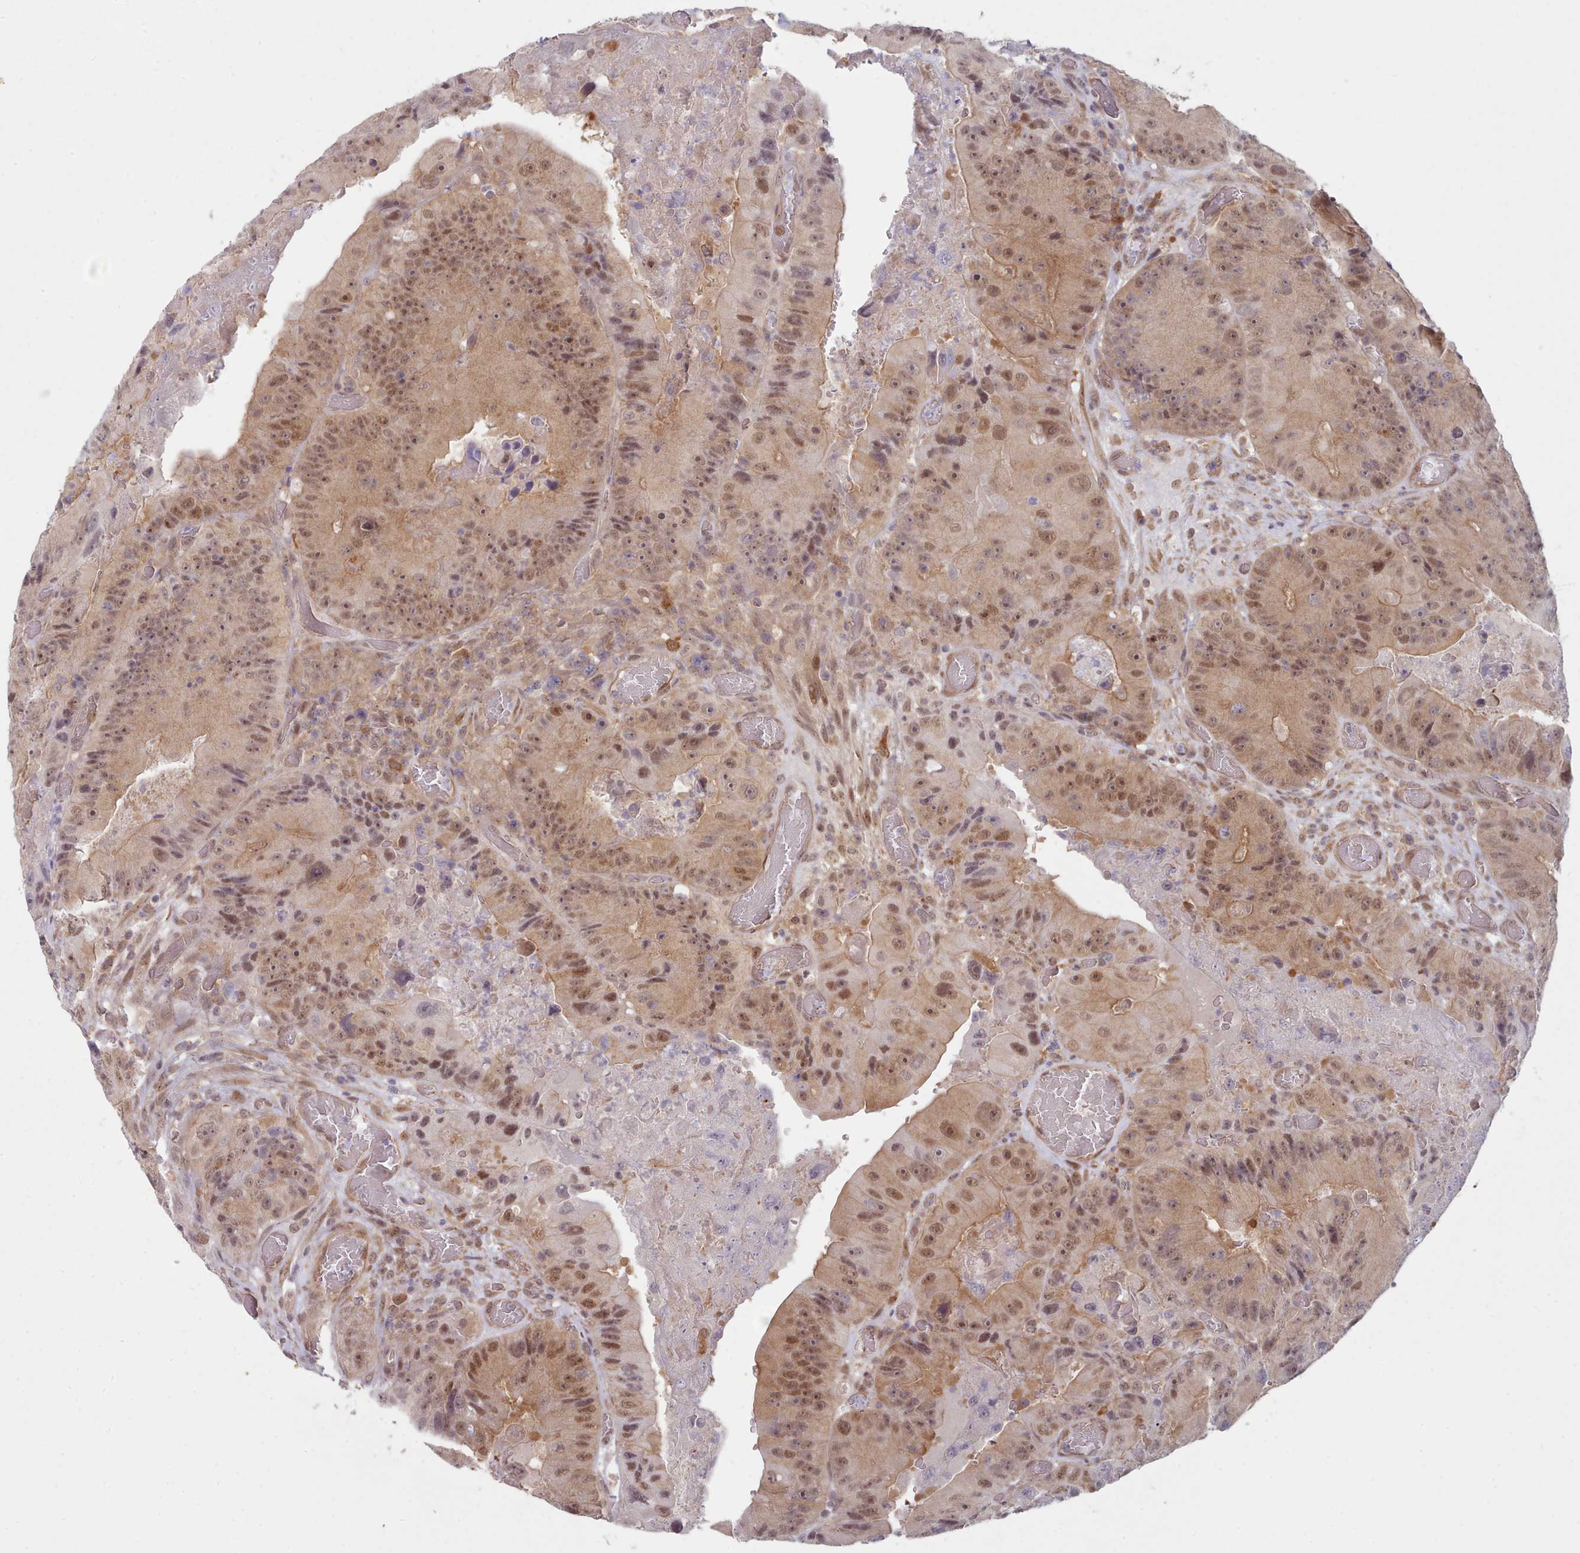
{"staining": {"intensity": "moderate", "quantity": ">75%", "location": "cytoplasmic/membranous,nuclear"}, "tissue": "colorectal cancer", "cell_type": "Tumor cells", "image_type": "cancer", "snomed": [{"axis": "morphology", "description": "Adenocarcinoma, NOS"}, {"axis": "topography", "description": "Colon"}], "caption": "Adenocarcinoma (colorectal) stained for a protein (brown) displays moderate cytoplasmic/membranous and nuclear positive staining in about >75% of tumor cells.", "gene": "CES3", "patient": {"sex": "female", "age": 86}}